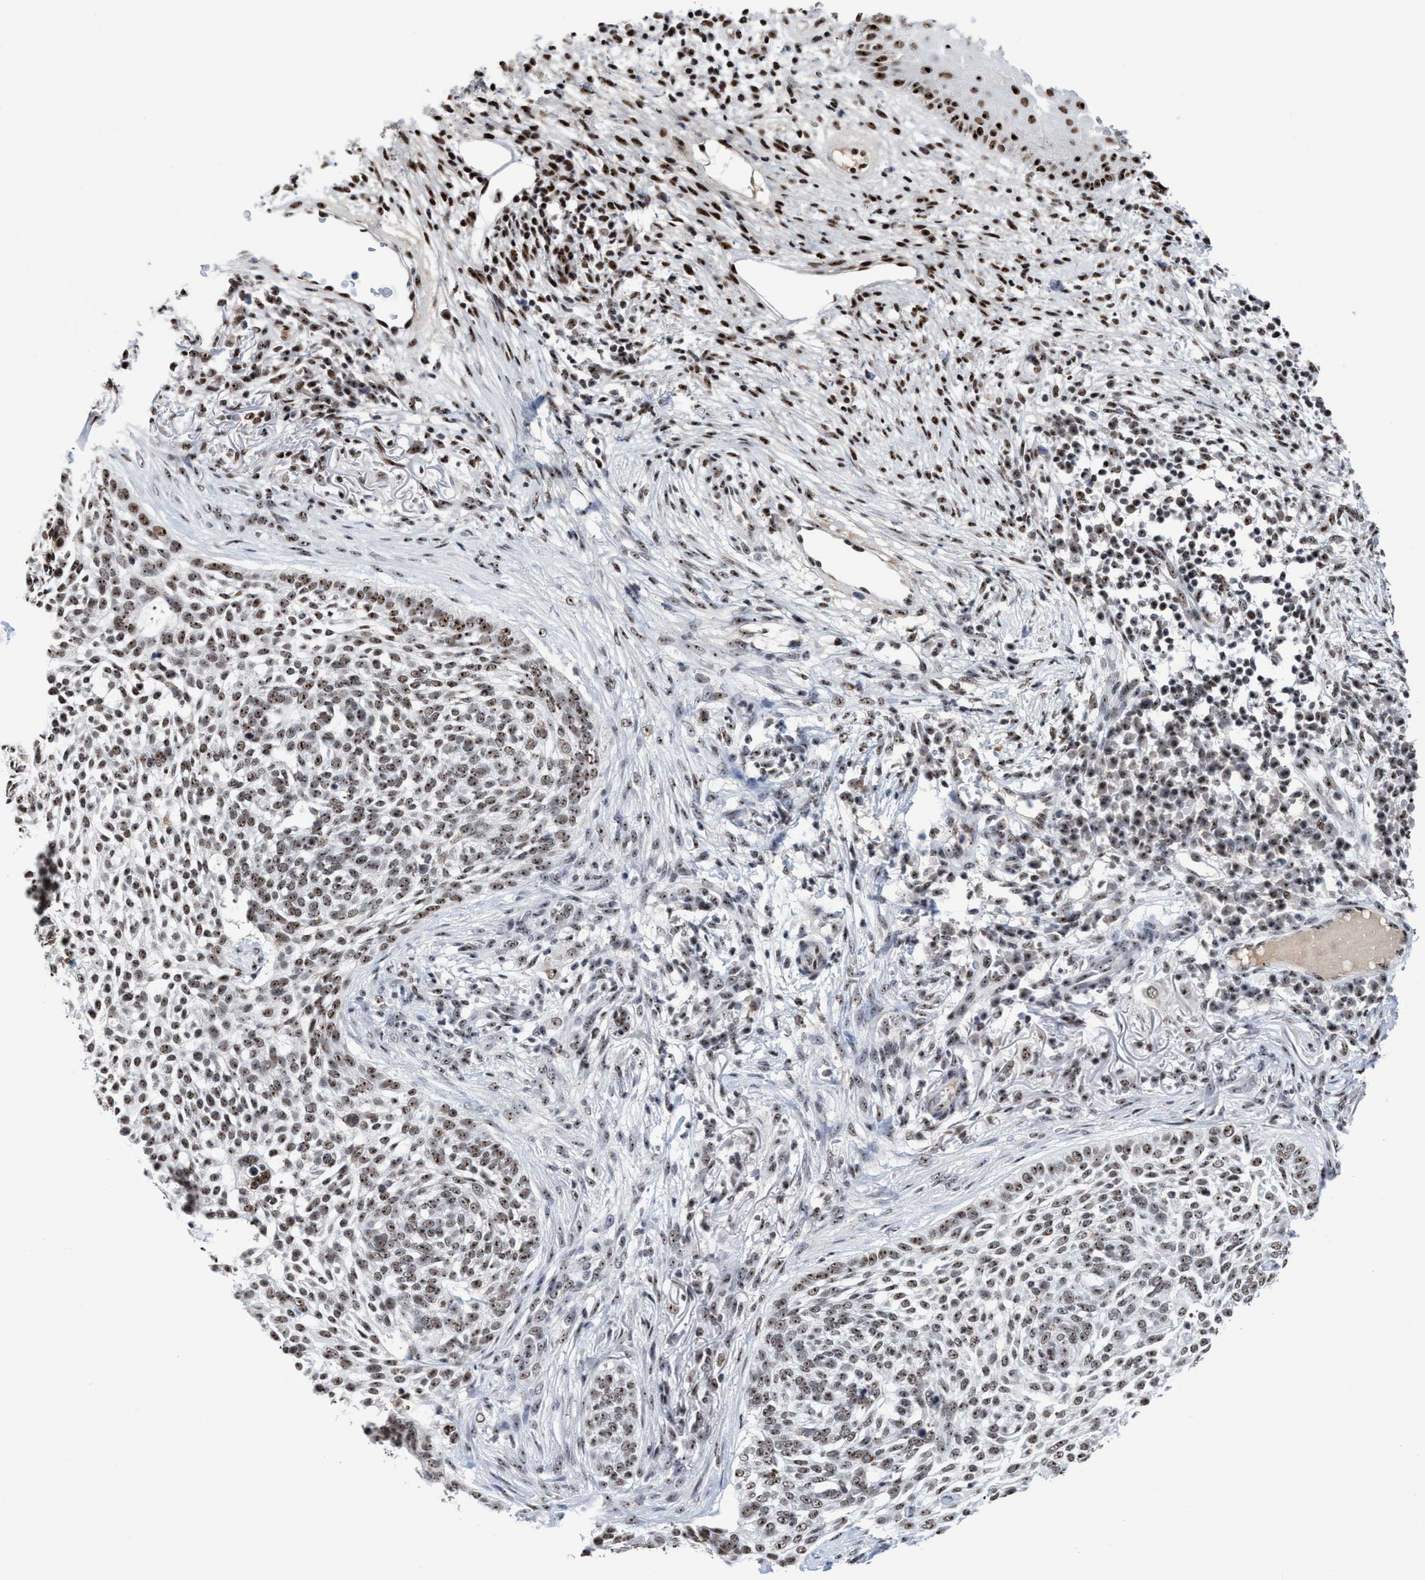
{"staining": {"intensity": "moderate", "quantity": ">75%", "location": "nuclear"}, "tissue": "skin cancer", "cell_type": "Tumor cells", "image_type": "cancer", "snomed": [{"axis": "morphology", "description": "Basal cell carcinoma"}, {"axis": "topography", "description": "Skin"}], "caption": "Immunohistochemistry (IHC) of skin cancer (basal cell carcinoma) shows medium levels of moderate nuclear staining in about >75% of tumor cells.", "gene": "EFCAB10", "patient": {"sex": "female", "age": 64}}